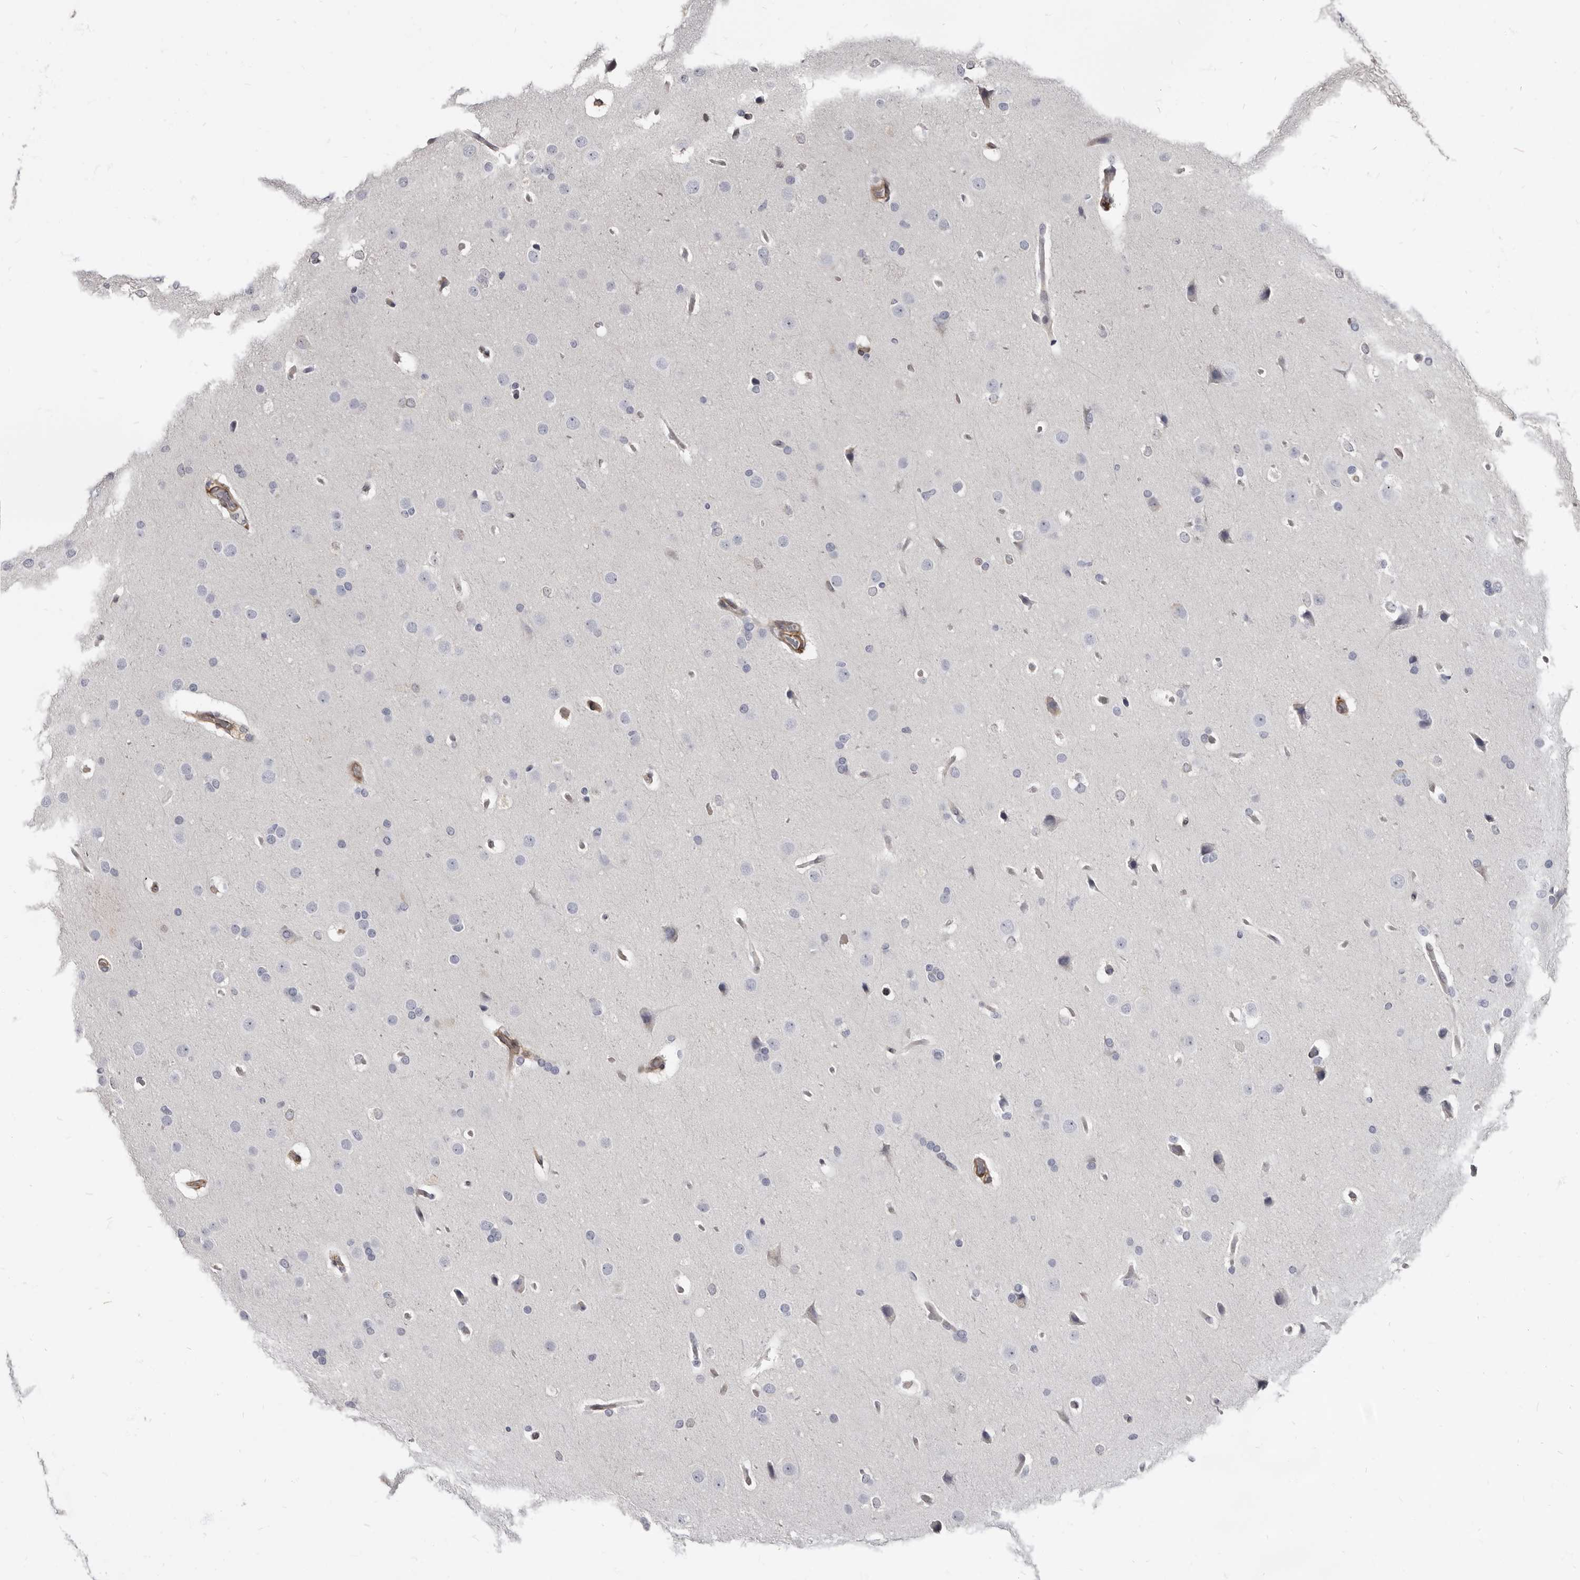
{"staining": {"intensity": "negative", "quantity": "none", "location": "none"}, "tissue": "glioma", "cell_type": "Tumor cells", "image_type": "cancer", "snomed": [{"axis": "morphology", "description": "Glioma, malignant, Low grade"}, {"axis": "topography", "description": "Brain"}], "caption": "This is an immunohistochemistry (IHC) micrograph of human glioma. There is no staining in tumor cells.", "gene": "MRGPRF", "patient": {"sex": "female", "age": 37}}